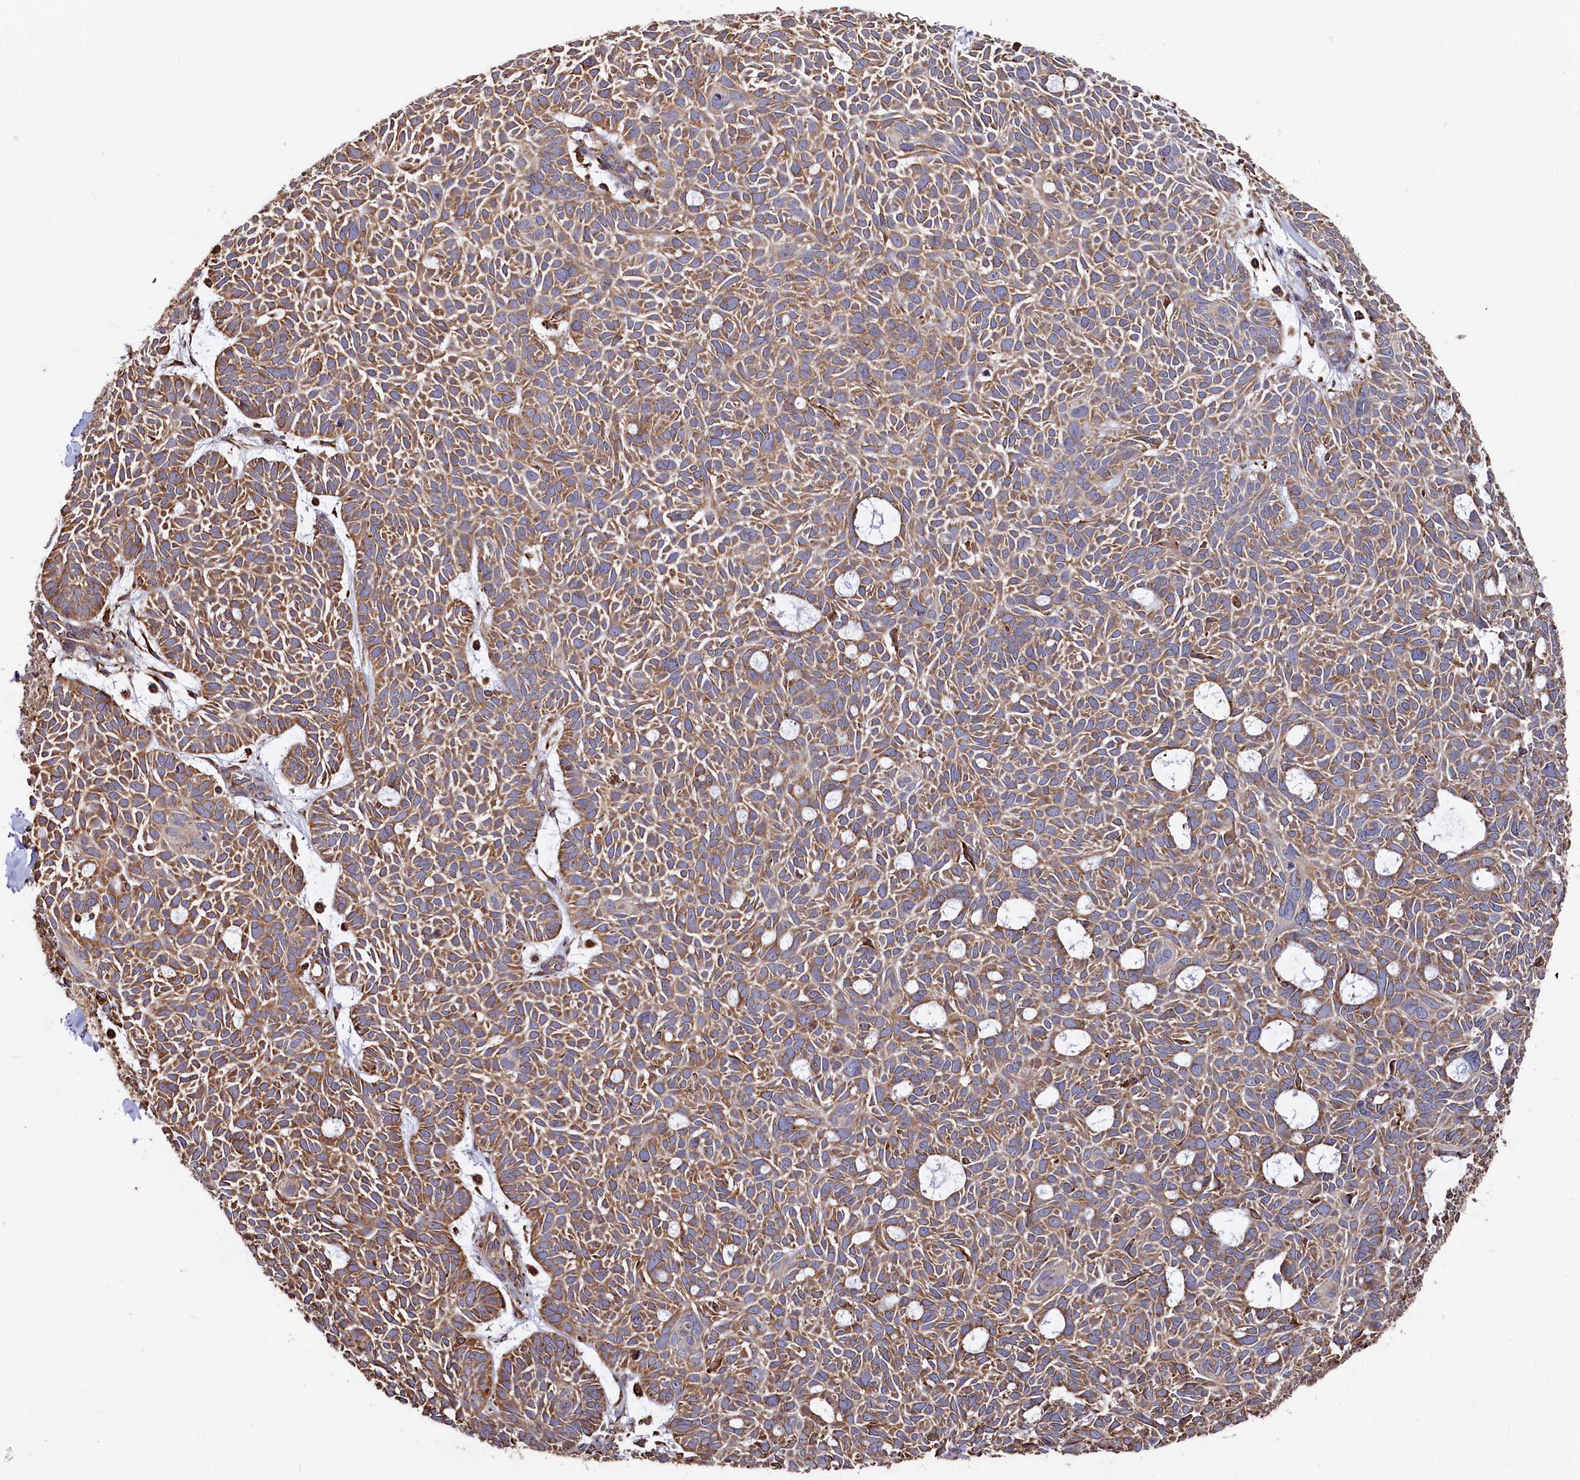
{"staining": {"intensity": "moderate", "quantity": ">75%", "location": "cytoplasmic/membranous"}, "tissue": "skin cancer", "cell_type": "Tumor cells", "image_type": "cancer", "snomed": [{"axis": "morphology", "description": "Basal cell carcinoma"}, {"axis": "topography", "description": "Skin"}], "caption": "Basal cell carcinoma (skin) tissue exhibits moderate cytoplasmic/membranous positivity in about >75% of tumor cells Using DAB (brown) and hematoxylin (blue) stains, captured at high magnification using brightfield microscopy.", "gene": "NEURL1B", "patient": {"sex": "male", "age": 69}}